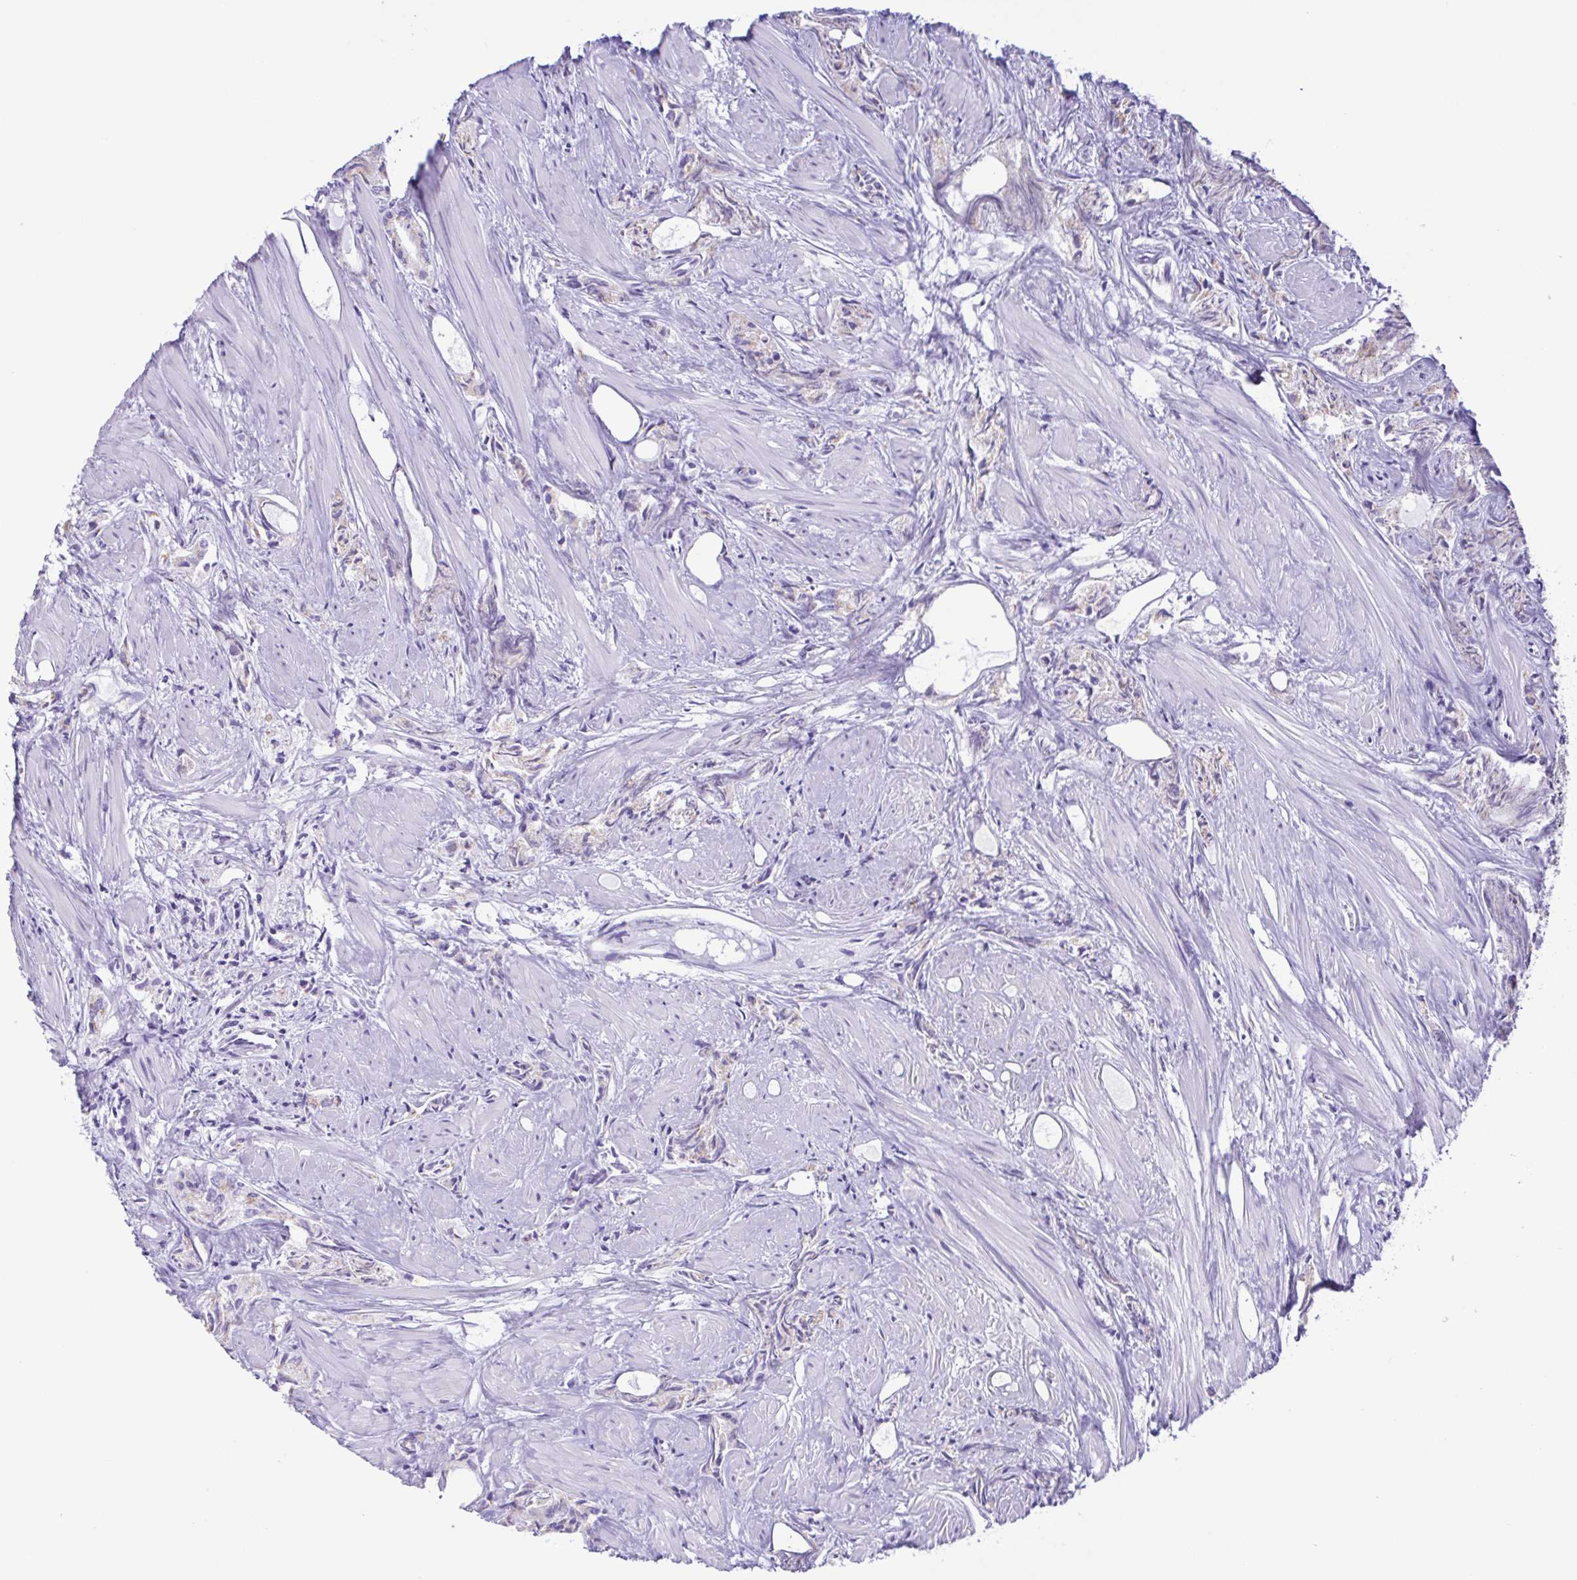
{"staining": {"intensity": "negative", "quantity": "none", "location": "none"}, "tissue": "prostate cancer", "cell_type": "Tumor cells", "image_type": "cancer", "snomed": [{"axis": "morphology", "description": "Adenocarcinoma, High grade"}, {"axis": "topography", "description": "Prostate"}], "caption": "Immunohistochemical staining of human prostate cancer (high-grade adenocarcinoma) exhibits no significant positivity in tumor cells.", "gene": "TGM3", "patient": {"sex": "male", "age": 58}}